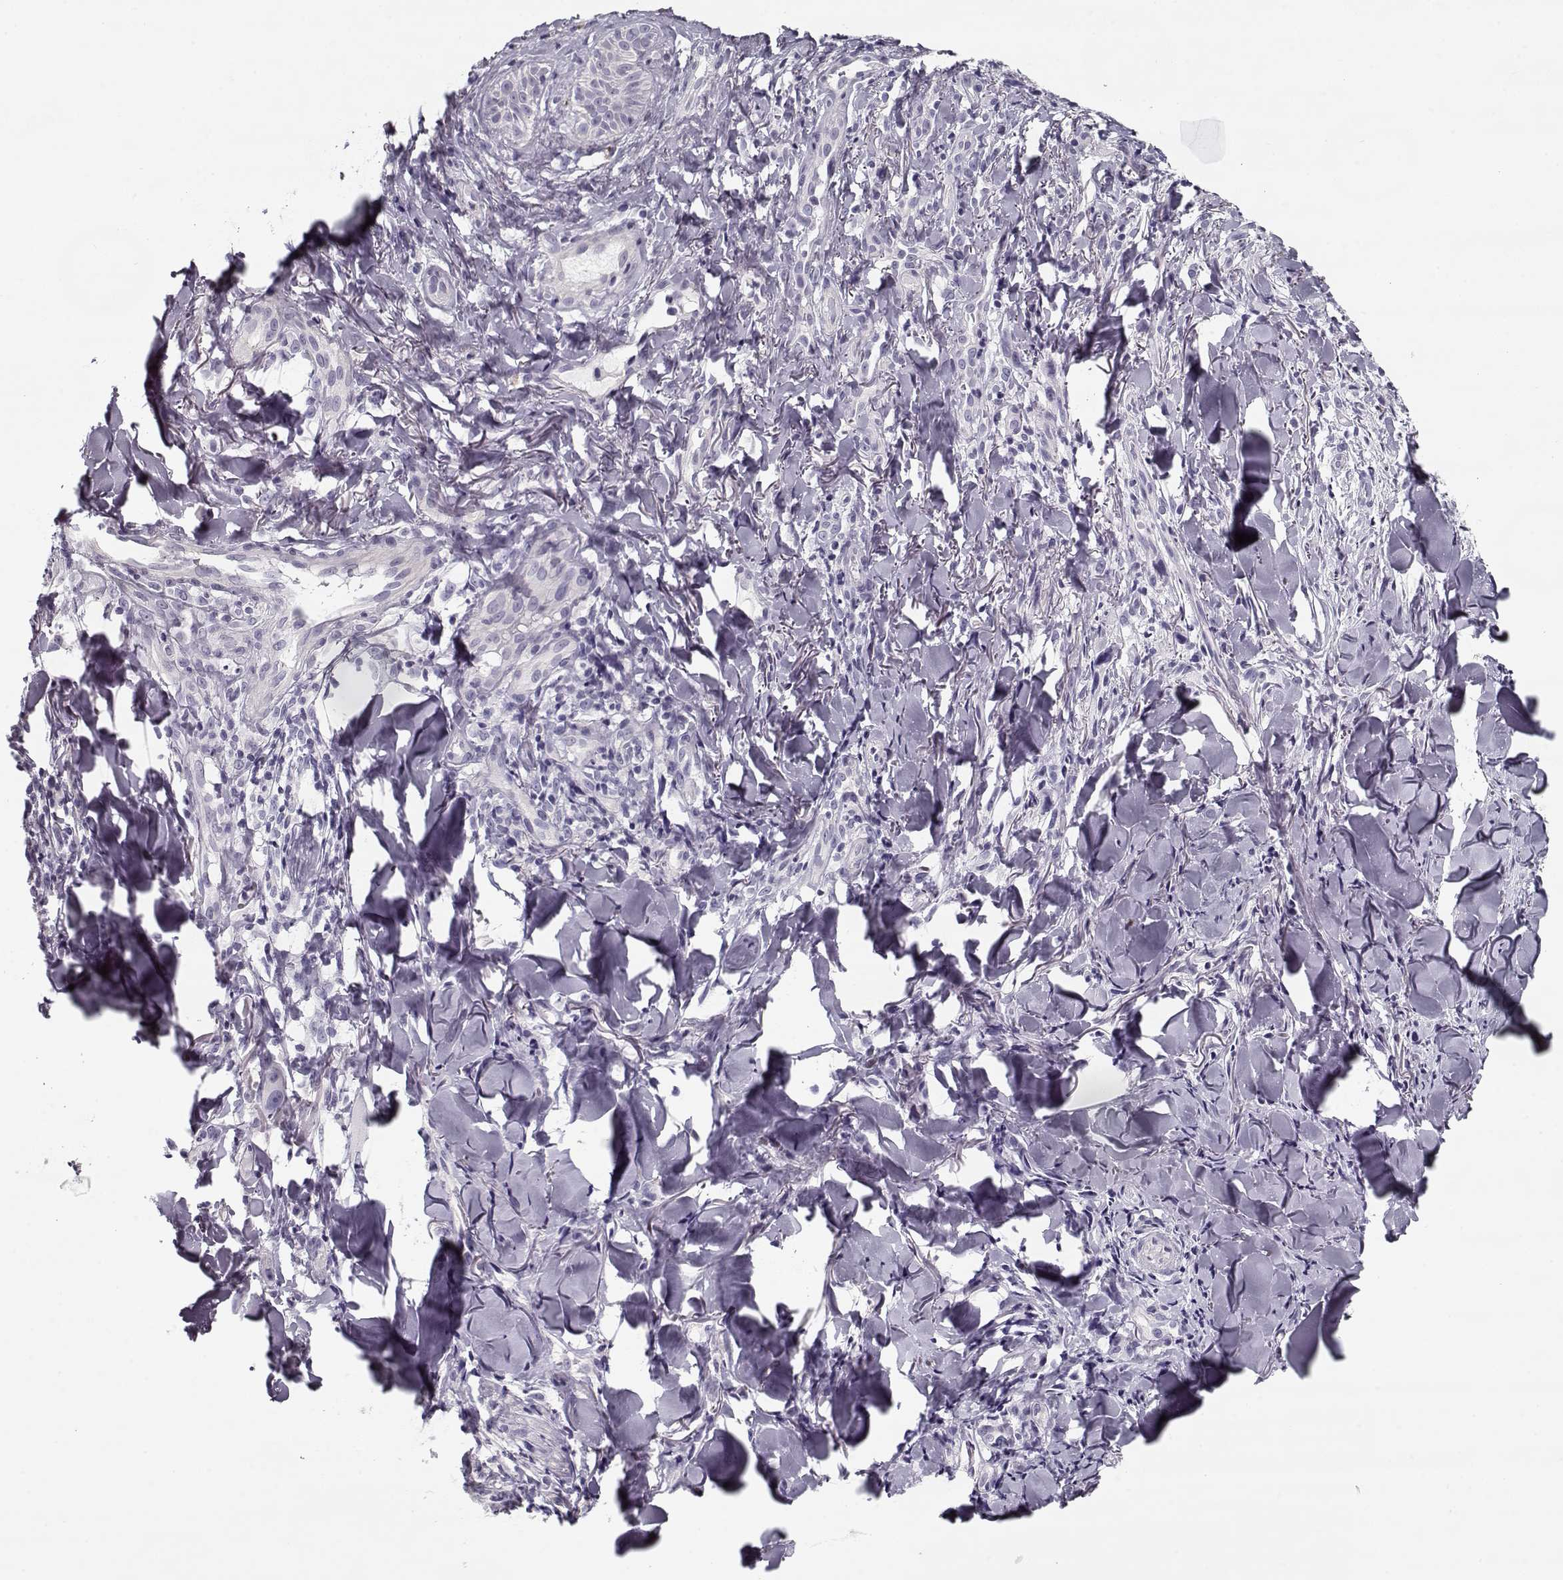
{"staining": {"intensity": "negative", "quantity": "none", "location": "none"}, "tissue": "melanoma", "cell_type": "Tumor cells", "image_type": "cancer", "snomed": [{"axis": "morphology", "description": "Malignant melanoma, NOS"}, {"axis": "topography", "description": "Skin"}], "caption": "The IHC histopathology image has no significant staining in tumor cells of malignant melanoma tissue.", "gene": "CCDC136", "patient": {"sex": "male", "age": 67}}